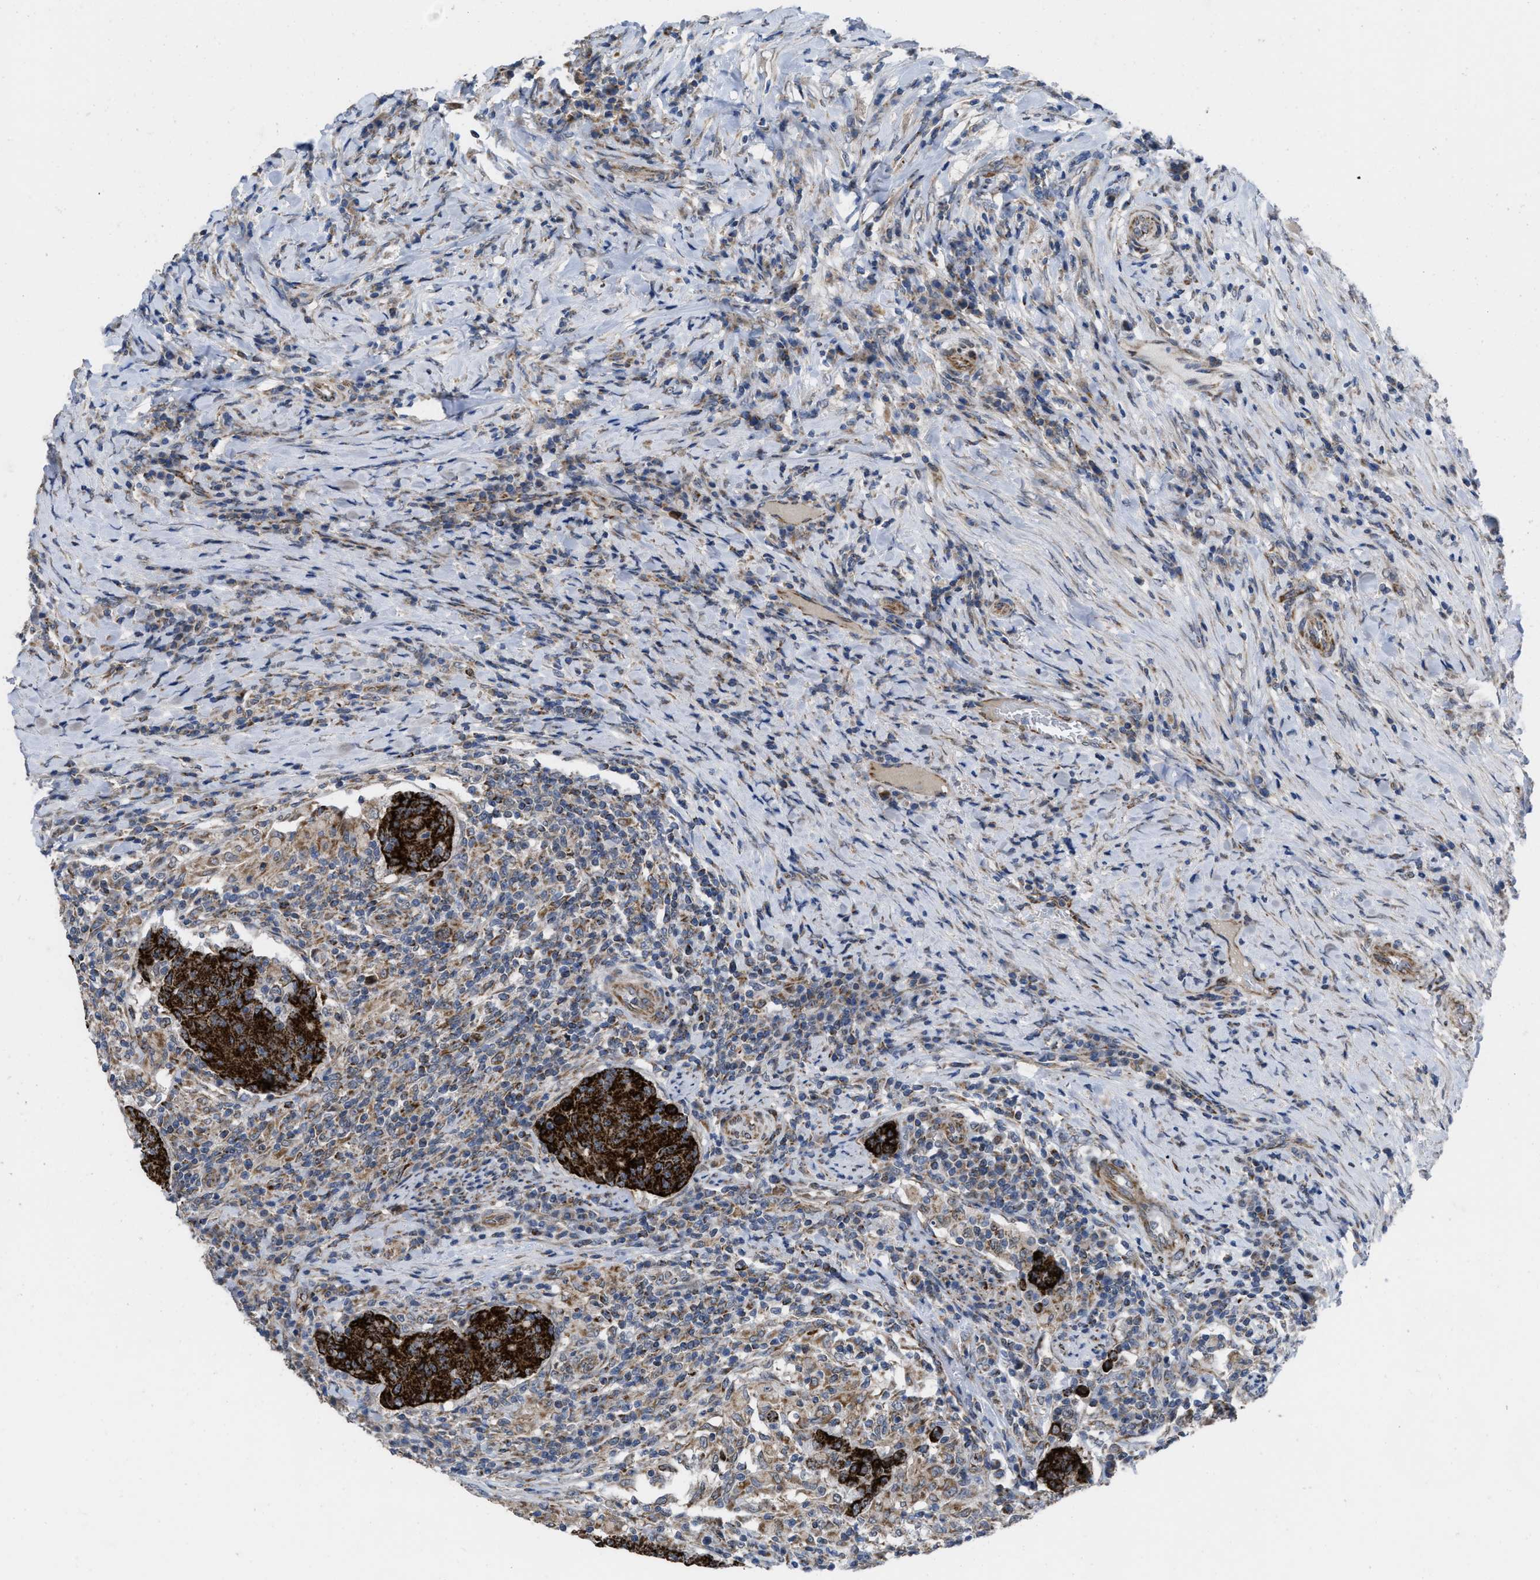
{"staining": {"intensity": "strong", "quantity": ">75%", "location": "cytoplasmic/membranous"}, "tissue": "colorectal cancer", "cell_type": "Tumor cells", "image_type": "cancer", "snomed": [{"axis": "morphology", "description": "Normal tissue, NOS"}, {"axis": "morphology", "description": "Adenocarcinoma, NOS"}, {"axis": "topography", "description": "Colon"}], "caption": "DAB (3,3'-diaminobenzidine) immunohistochemical staining of colorectal cancer (adenocarcinoma) exhibits strong cytoplasmic/membranous protein expression in about >75% of tumor cells. Nuclei are stained in blue.", "gene": "AKAP1", "patient": {"sex": "female", "age": 75}}